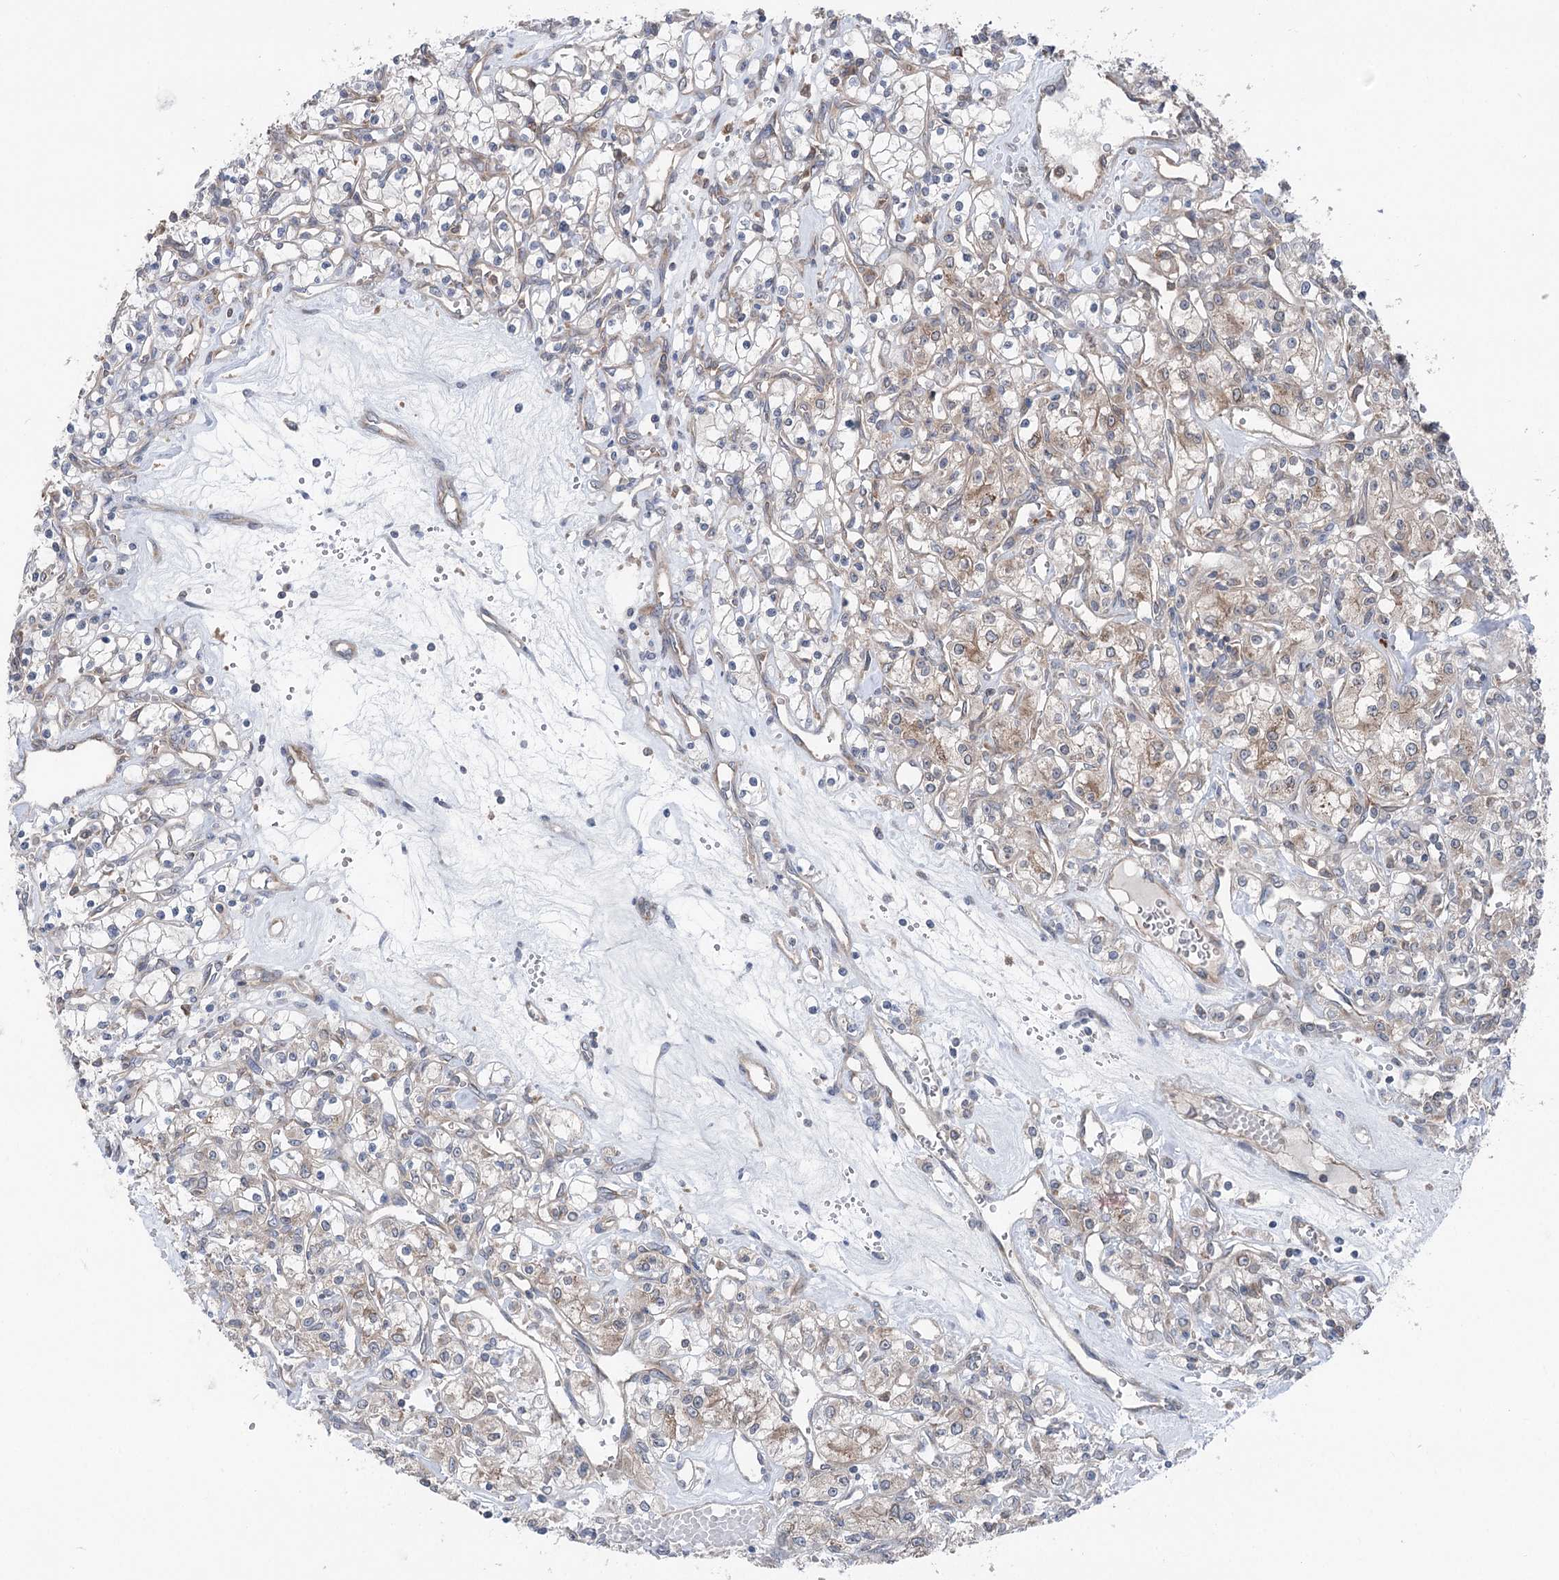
{"staining": {"intensity": "moderate", "quantity": "25%-75%", "location": "cytoplasmic/membranous"}, "tissue": "renal cancer", "cell_type": "Tumor cells", "image_type": "cancer", "snomed": [{"axis": "morphology", "description": "Adenocarcinoma, NOS"}, {"axis": "topography", "description": "Kidney"}], "caption": "An image of renal cancer (adenocarcinoma) stained for a protein reveals moderate cytoplasmic/membranous brown staining in tumor cells.", "gene": "PPP1R21", "patient": {"sex": "female", "age": 59}}